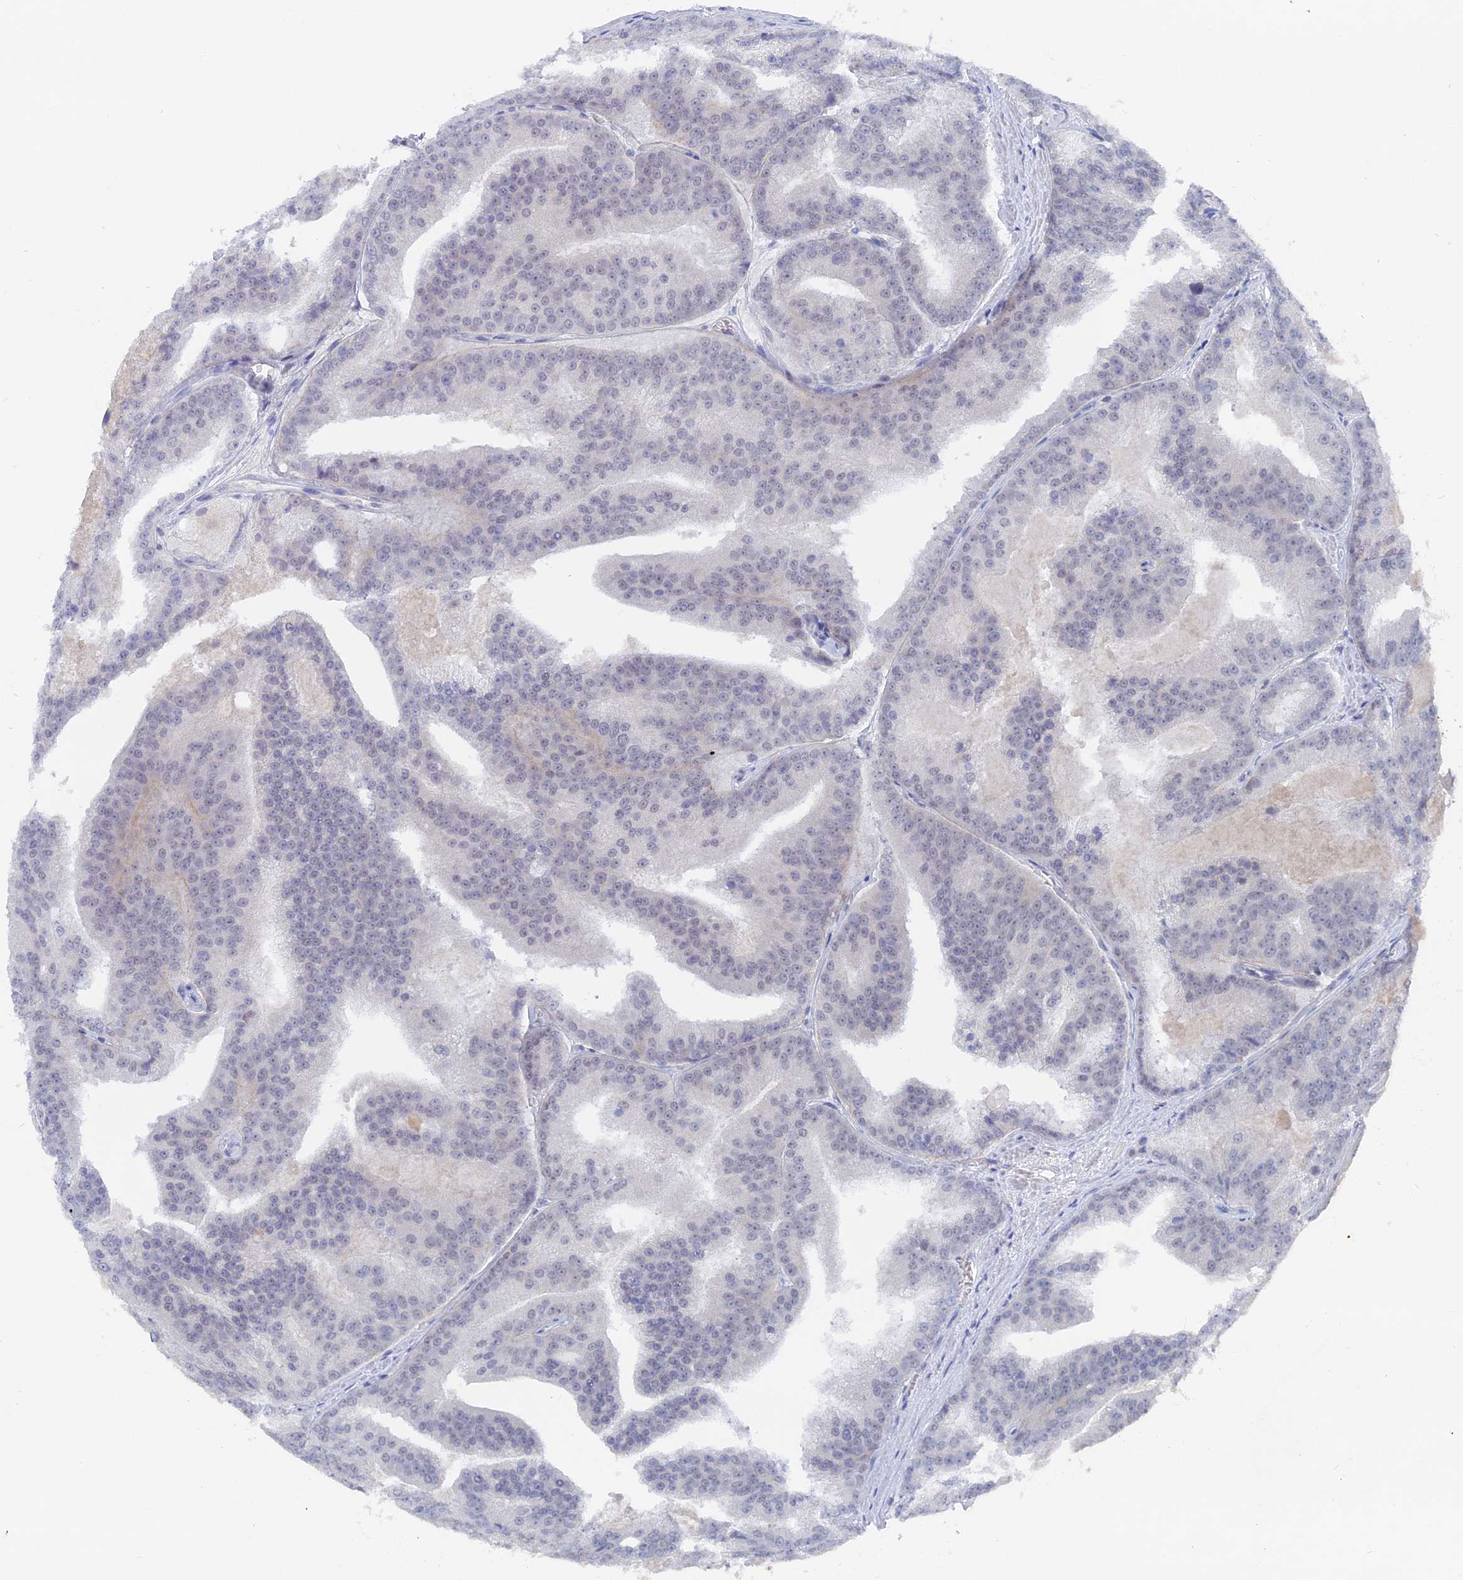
{"staining": {"intensity": "negative", "quantity": "none", "location": "none"}, "tissue": "prostate cancer", "cell_type": "Tumor cells", "image_type": "cancer", "snomed": [{"axis": "morphology", "description": "Adenocarcinoma, High grade"}, {"axis": "topography", "description": "Prostate"}], "caption": "Prostate cancer (high-grade adenocarcinoma) was stained to show a protein in brown. There is no significant positivity in tumor cells. (DAB IHC visualized using brightfield microscopy, high magnification).", "gene": "DACT3", "patient": {"sex": "male", "age": 61}}